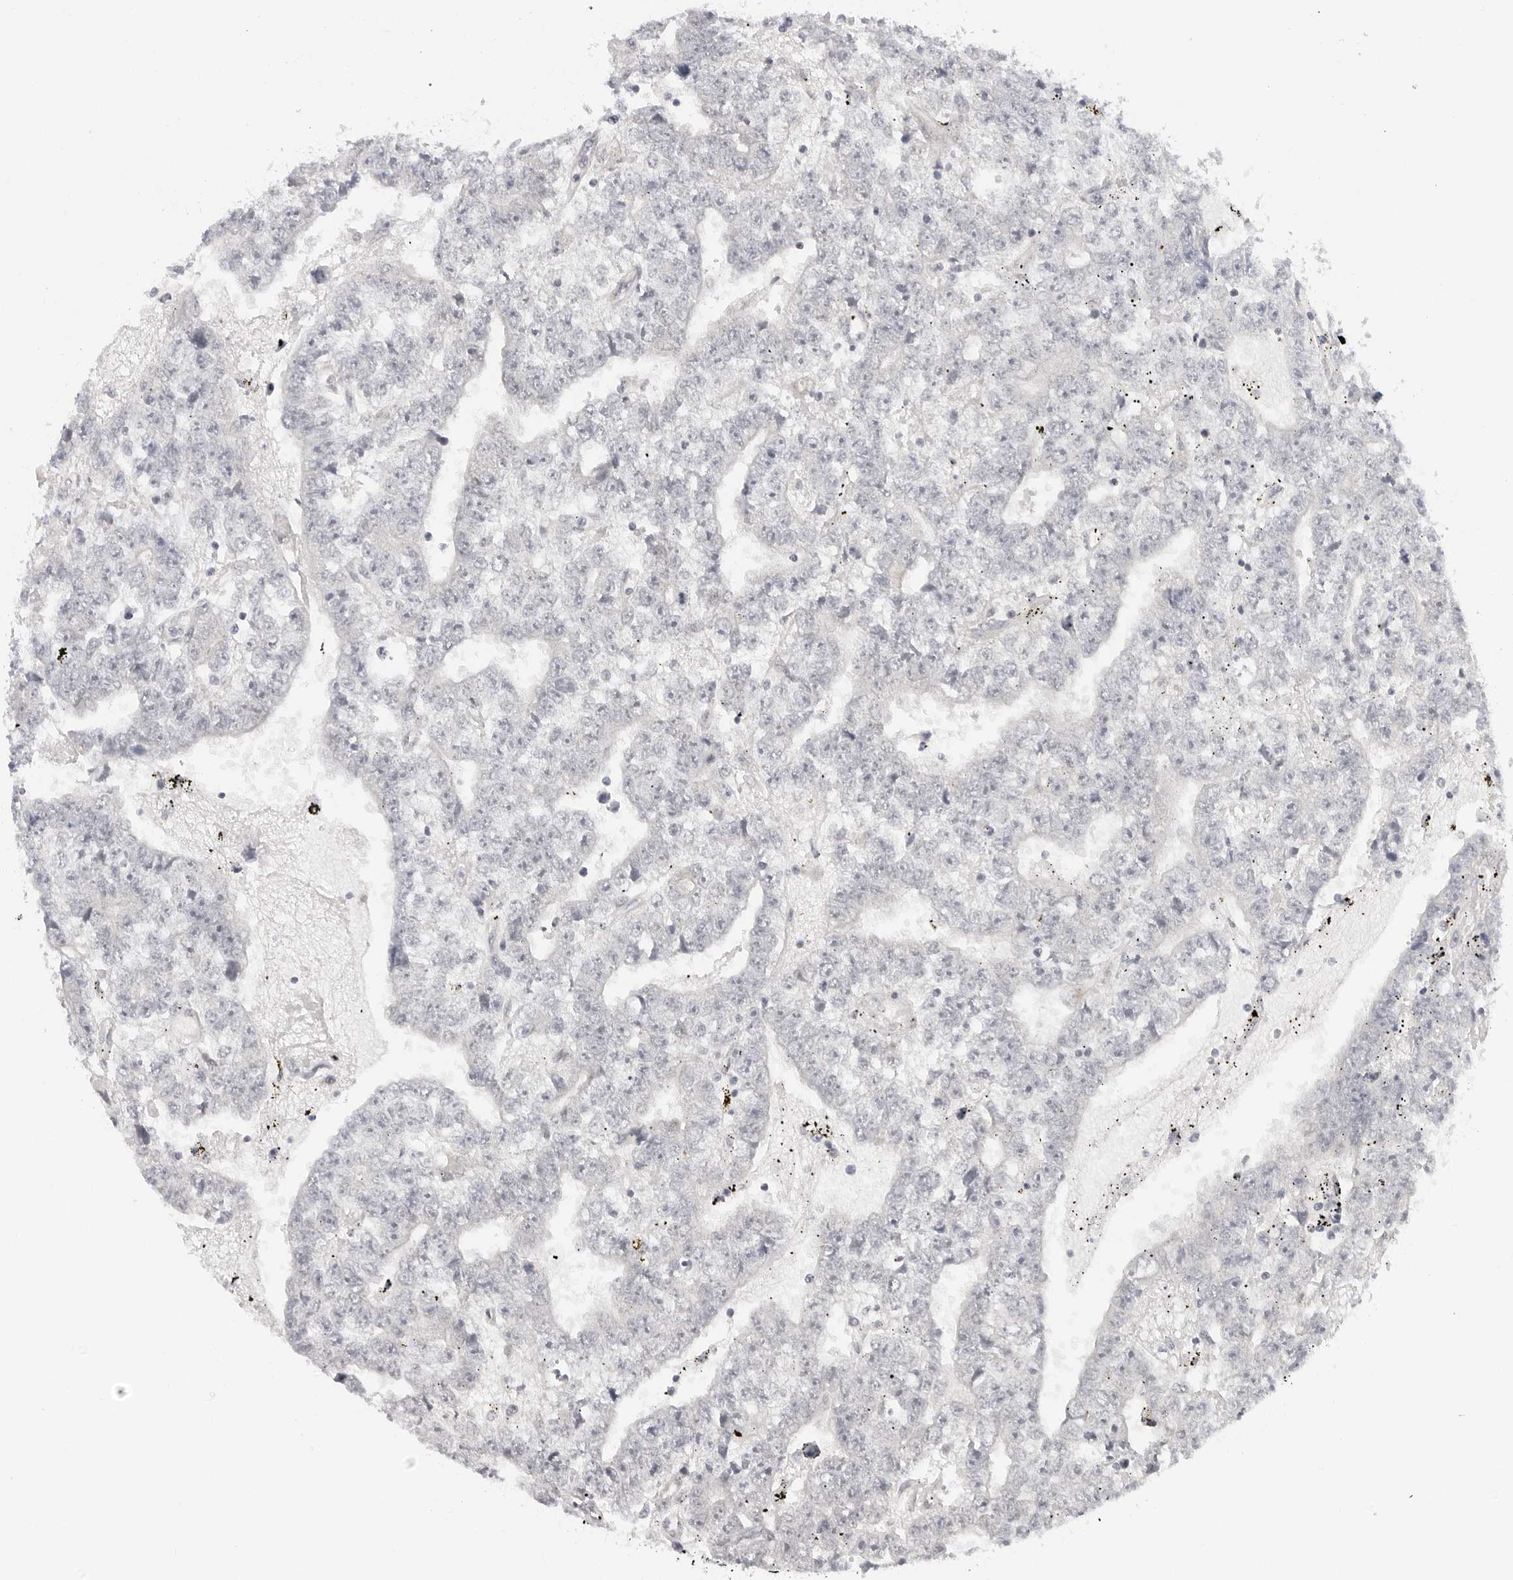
{"staining": {"intensity": "negative", "quantity": "none", "location": "none"}, "tissue": "testis cancer", "cell_type": "Tumor cells", "image_type": "cancer", "snomed": [{"axis": "morphology", "description": "Carcinoma, Embryonal, NOS"}, {"axis": "topography", "description": "Testis"}], "caption": "An immunohistochemistry (IHC) photomicrograph of testis cancer is shown. There is no staining in tumor cells of testis cancer.", "gene": "EDN2", "patient": {"sex": "male", "age": 25}}